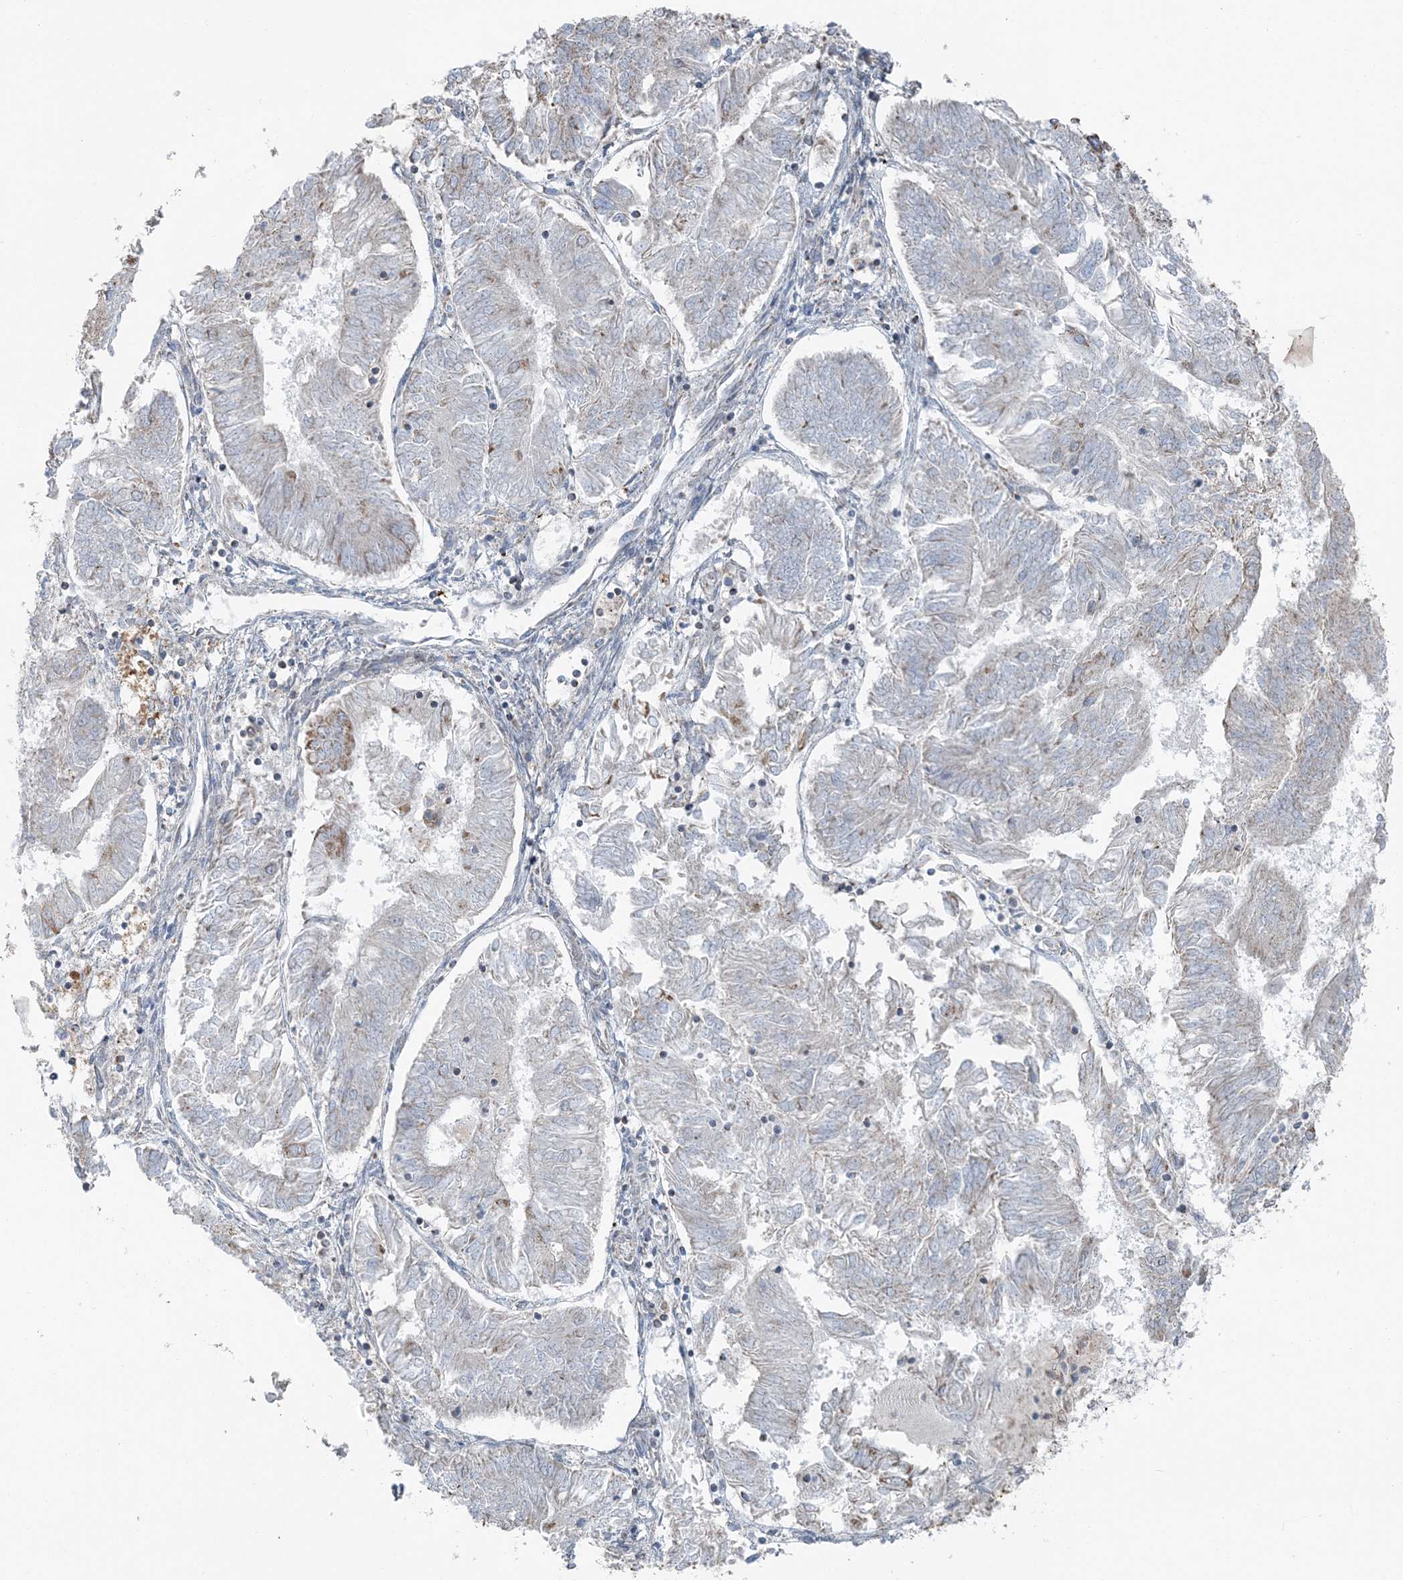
{"staining": {"intensity": "weak", "quantity": "<25%", "location": "cytoplasmic/membranous"}, "tissue": "endometrial cancer", "cell_type": "Tumor cells", "image_type": "cancer", "snomed": [{"axis": "morphology", "description": "Adenocarcinoma, NOS"}, {"axis": "topography", "description": "Endometrium"}], "caption": "An immunohistochemistry (IHC) histopathology image of endometrial cancer (adenocarcinoma) is shown. There is no staining in tumor cells of endometrial cancer (adenocarcinoma). Nuclei are stained in blue.", "gene": "SLC22A16", "patient": {"sex": "female", "age": 58}}